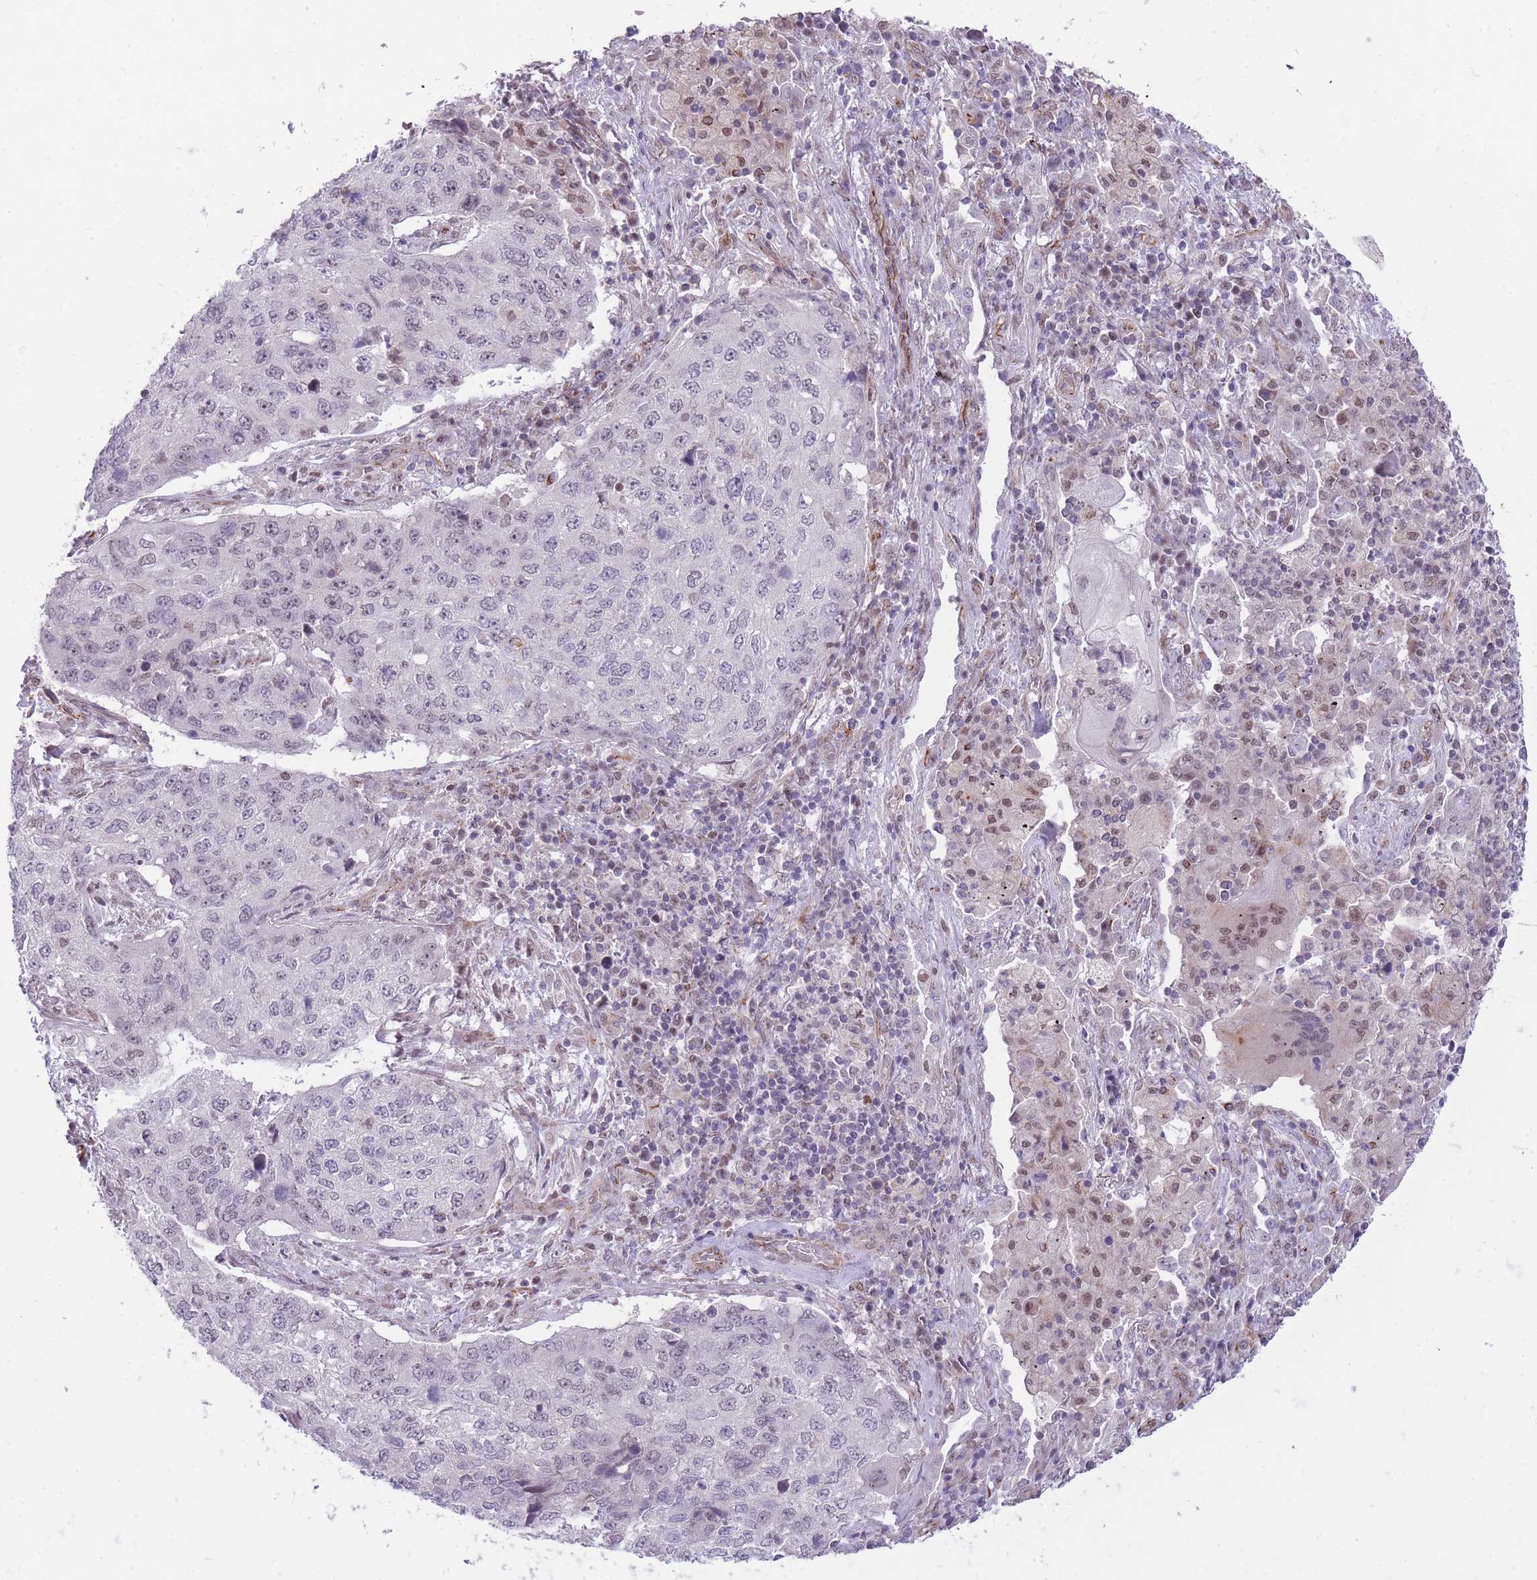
{"staining": {"intensity": "negative", "quantity": "none", "location": "none"}, "tissue": "lung cancer", "cell_type": "Tumor cells", "image_type": "cancer", "snomed": [{"axis": "morphology", "description": "Squamous cell carcinoma, NOS"}, {"axis": "topography", "description": "Lung"}], "caption": "IHC photomicrograph of human squamous cell carcinoma (lung) stained for a protein (brown), which displays no staining in tumor cells.", "gene": "ELL", "patient": {"sex": "female", "age": 63}}